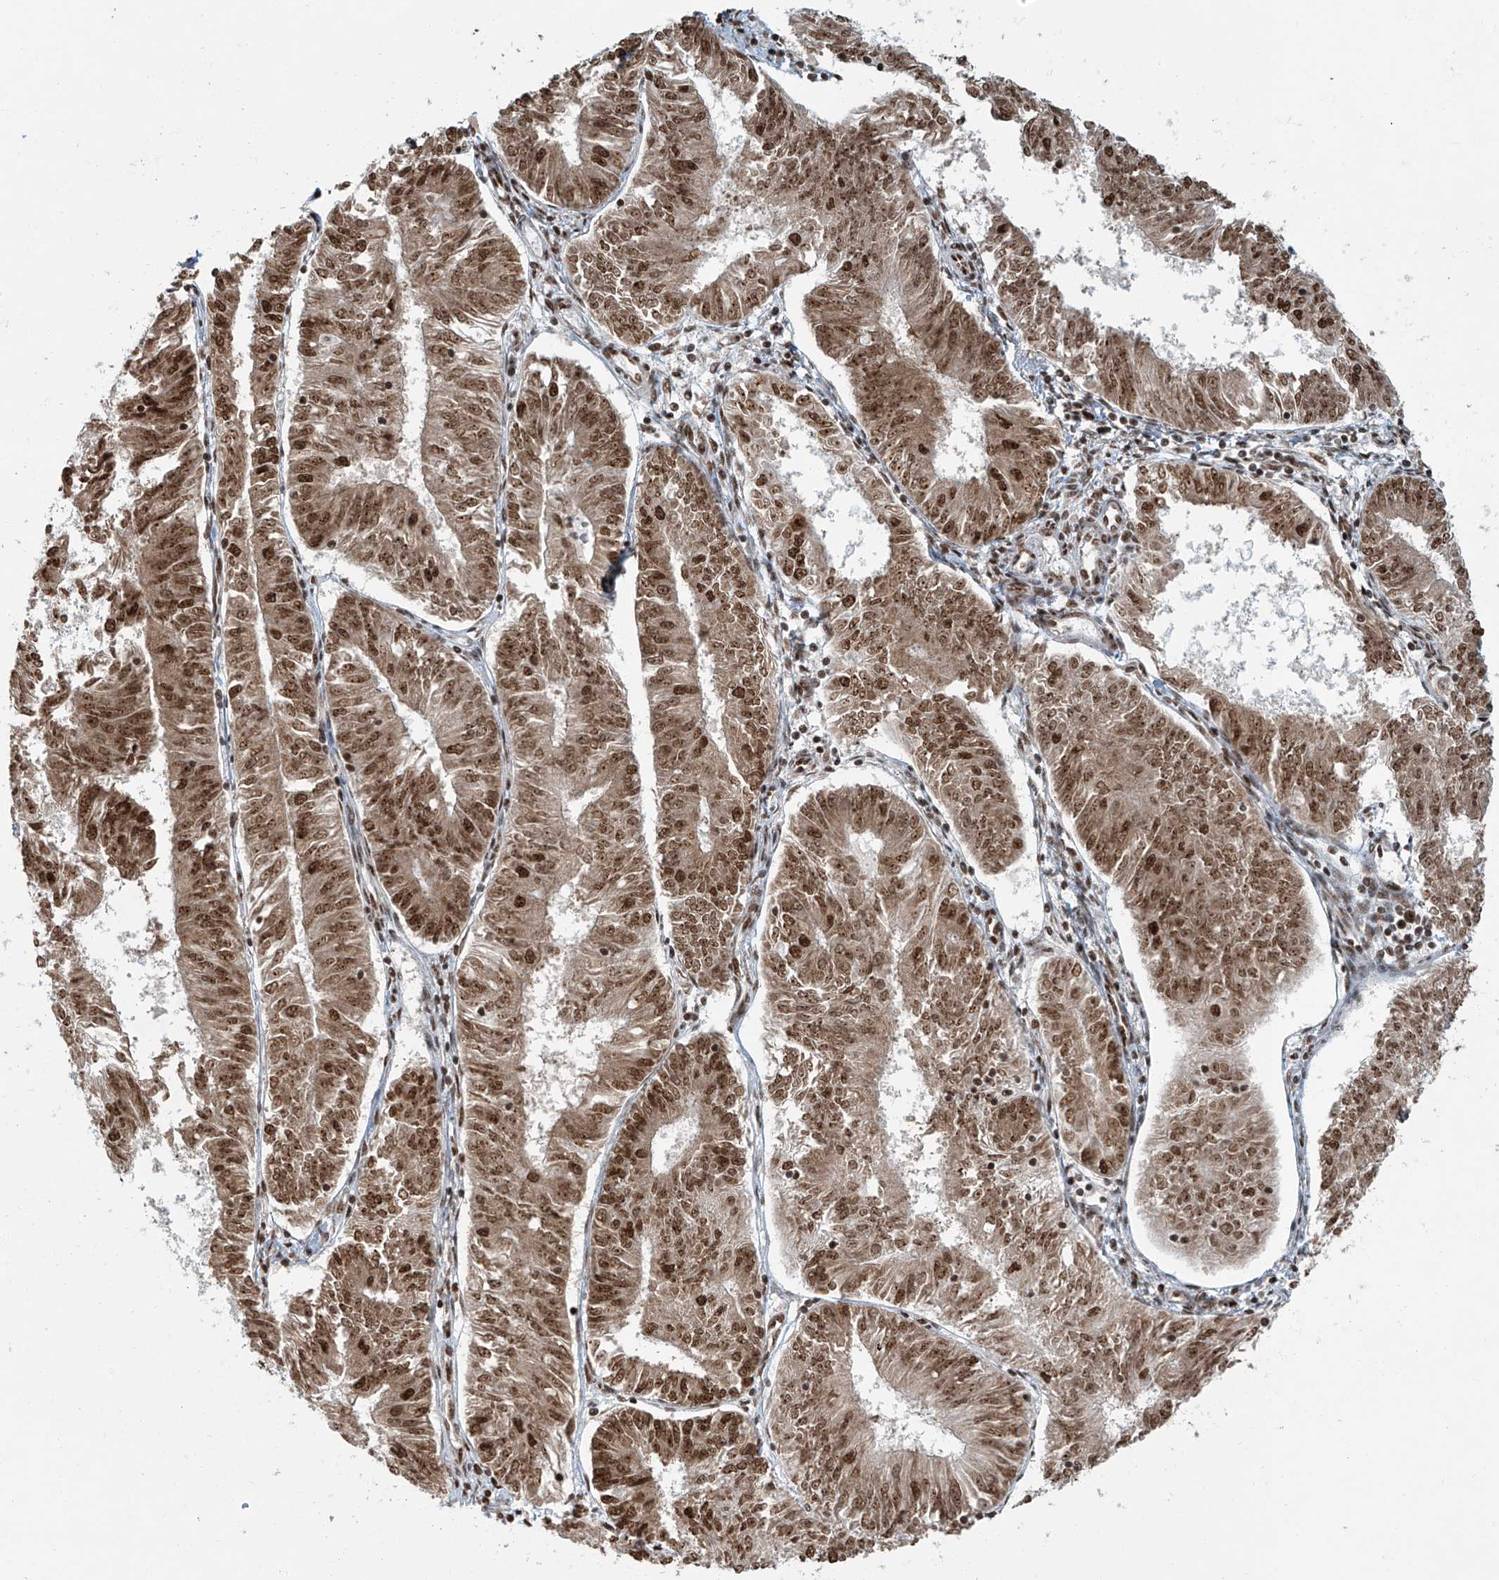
{"staining": {"intensity": "moderate", "quantity": ">75%", "location": "cytoplasmic/membranous,nuclear"}, "tissue": "endometrial cancer", "cell_type": "Tumor cells", "image_type": "cancer", "snomed": [{"axis": "morphology", "description": "Adenocarcinoma, NOS"}, {"axis": "topography", "description": "Endometrium"}], "caption": "DAB immunohistochemical staining of endometrial cancer exhibits moderate cytoplasmic/membranous and nuclear protein expression in approximately >75% of tumor cells. (DAB IHC, brown staining for protein, blue staining for nuclei).", "gene": "FAM193B", "patient": {"sex": "female", "age": 58}}